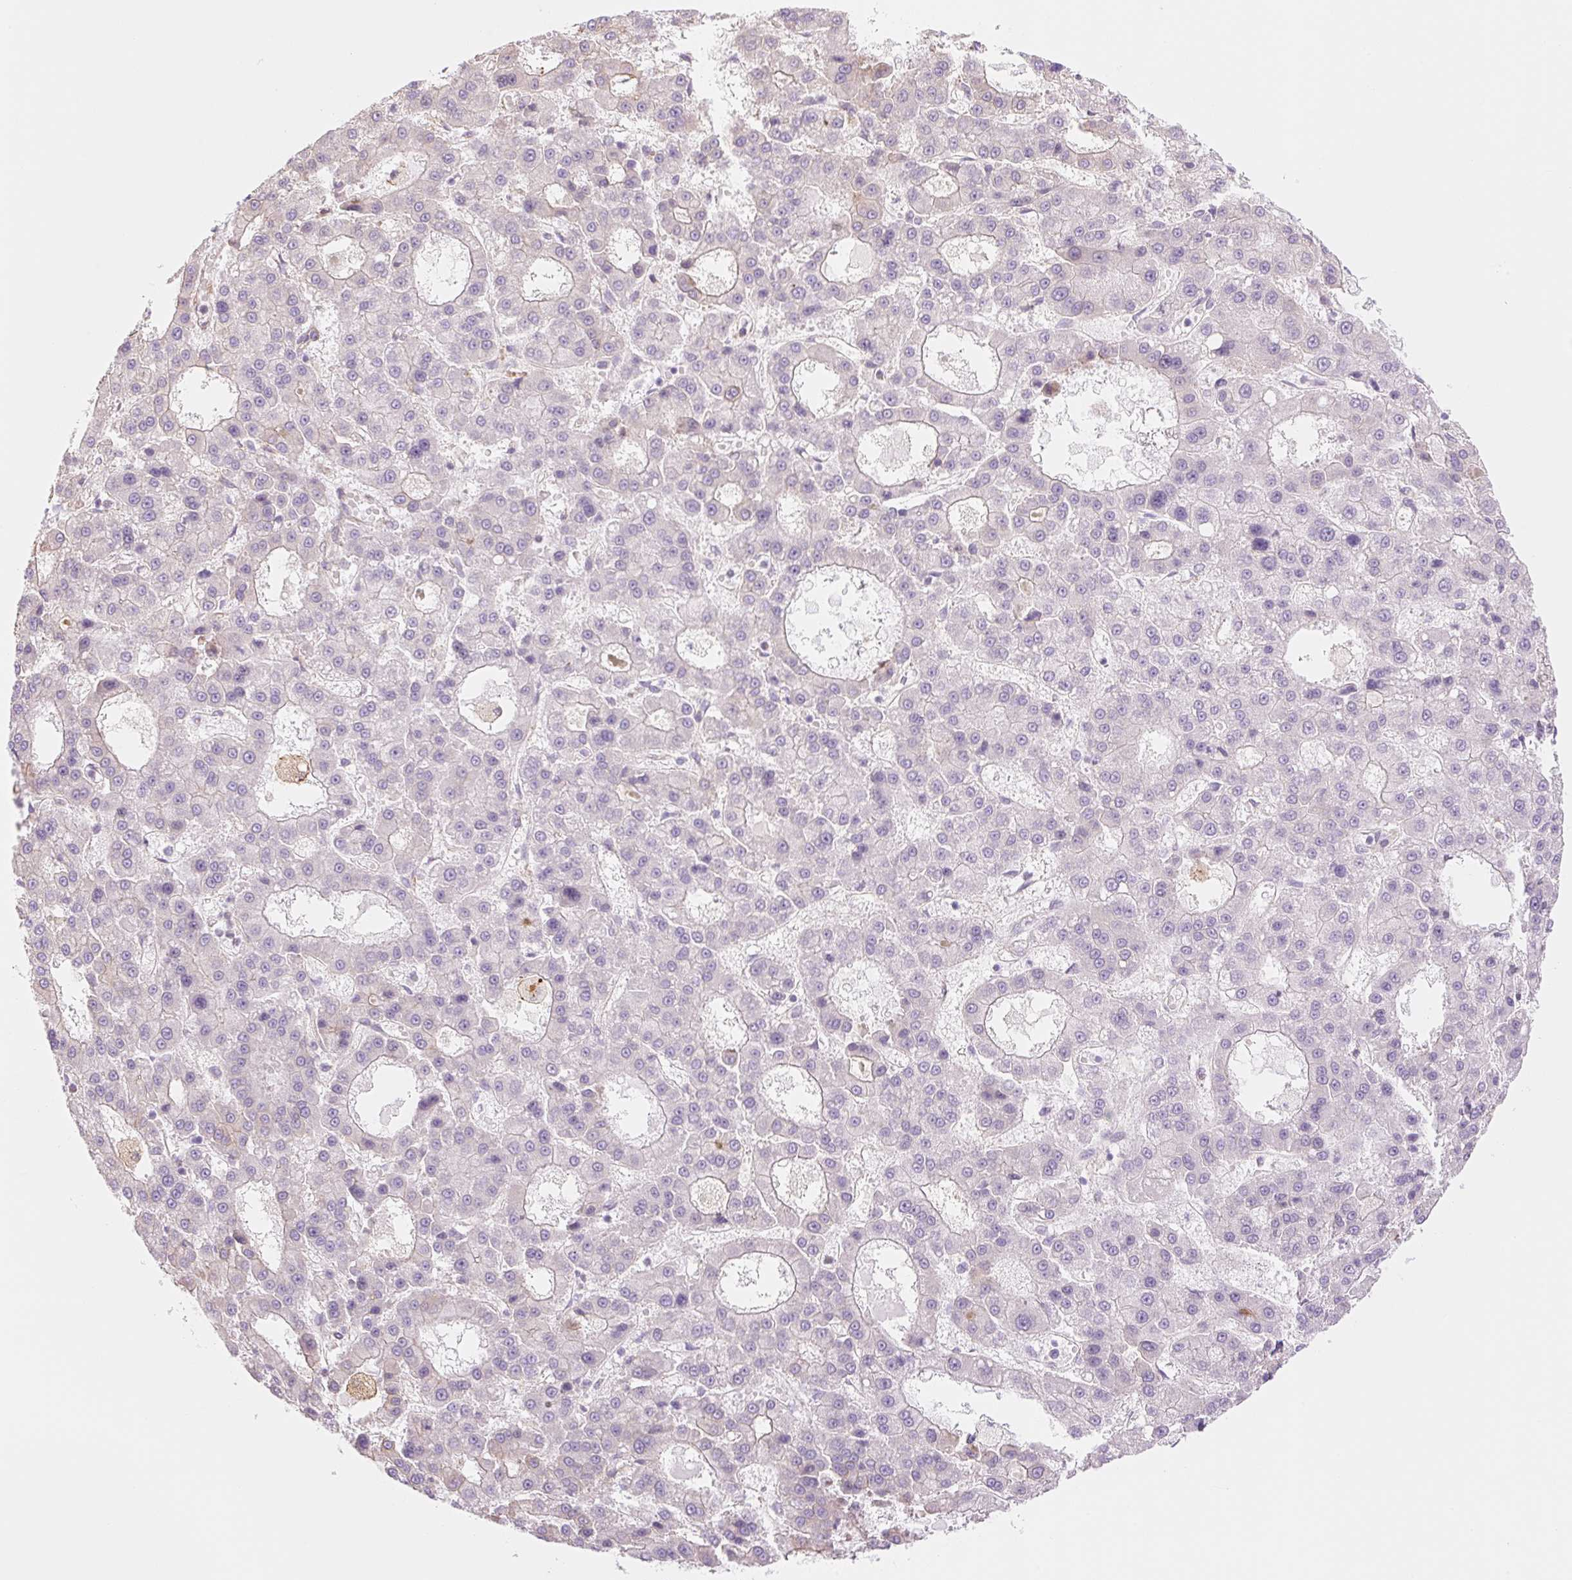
{"staining": {"intensity": "negative", "quantity": "none", "location": "none"}, "tissue": "liver cancer", "cell_type": "Tumor cells", "image_type": "cancer", "snomed": [{"axis": "morphology", "description": "Carcinoma, Hepatocellular, NOS"}, {"axis": "topography", "description": "Liver"}], "caption": "Immunohistochemistry photomicrograph of neoplastic tissue: human hepatocellular carcinoma (liver) stained with DAB (3,3'-diaminobenzidine) displays no significant protein positivity in tumor cells.", "gene": "NLRP5", "patient": {"sex": "male", "age": 70}}